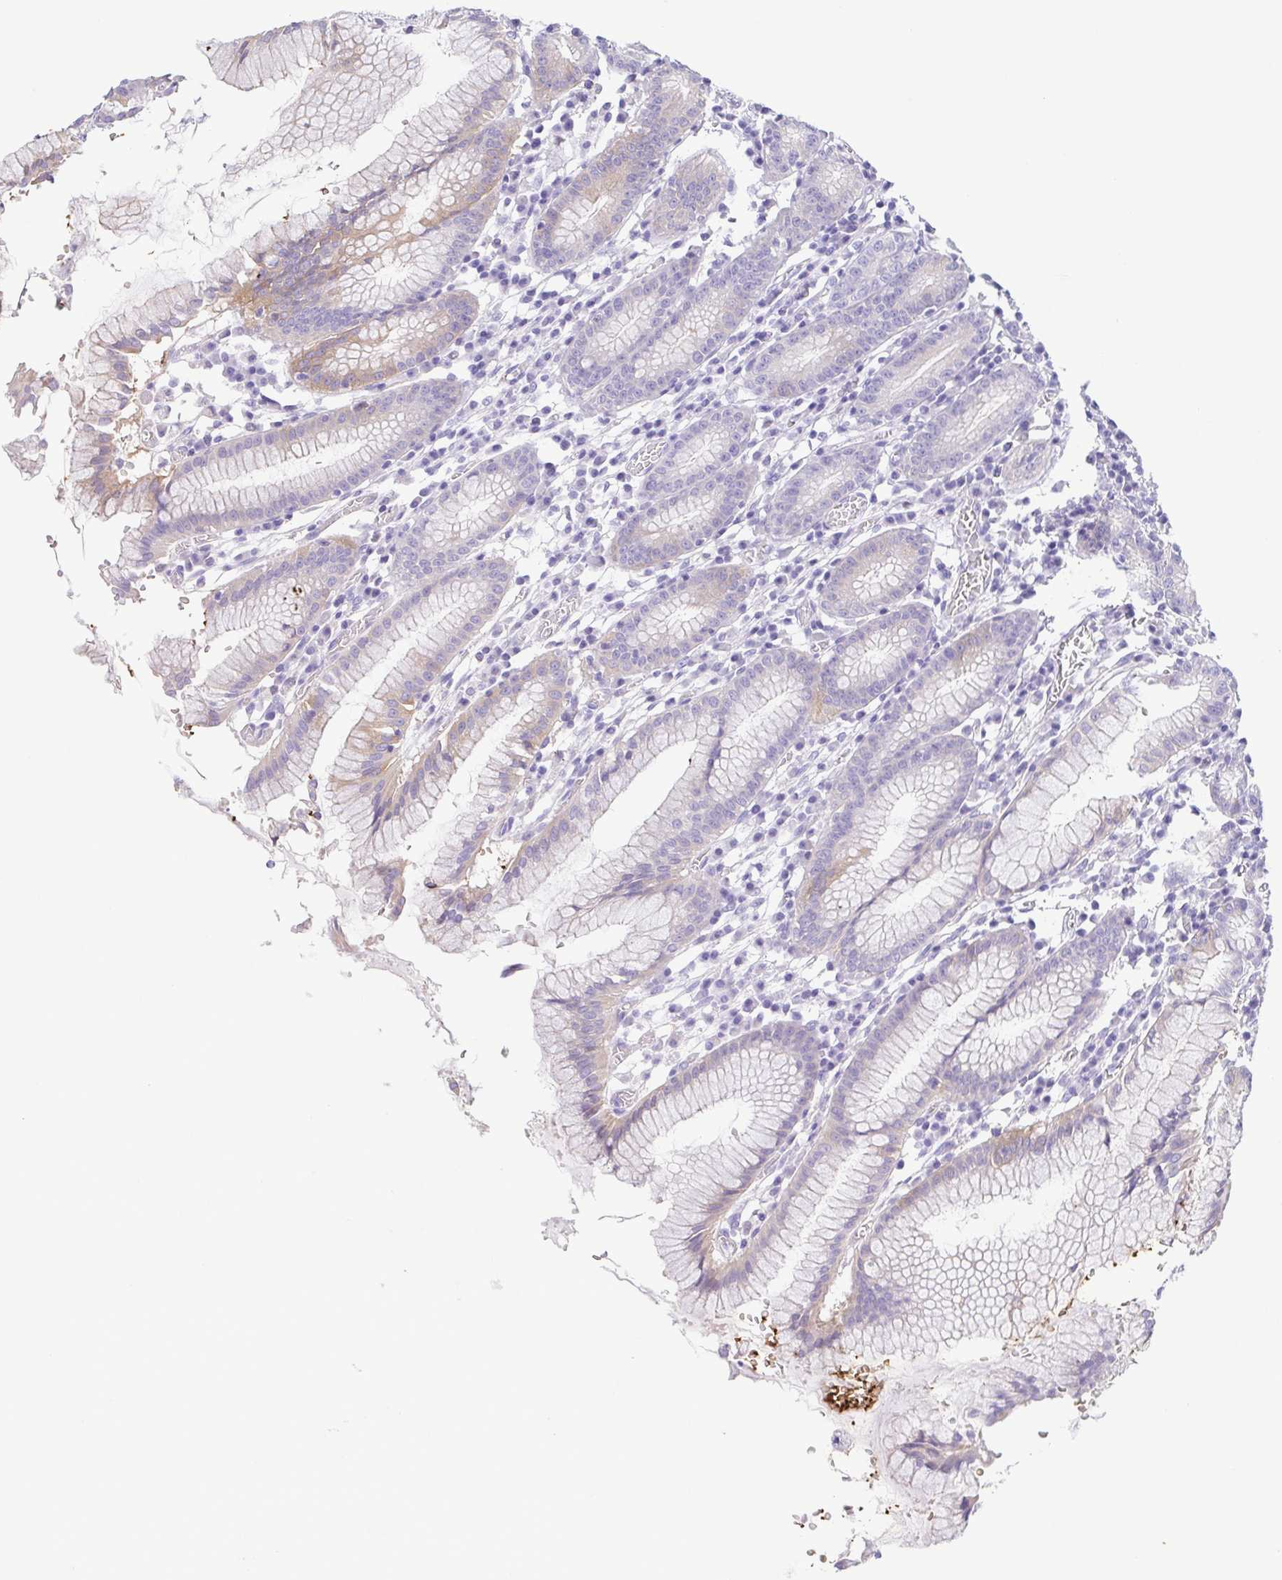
{"staining": {"intensity": "weak", "quantity": "<25%", "location": "cytoplasmic/membranous"}, "tissue": "stomach", "cell_type": "Glandular cells", "image_type": "normal", "snomed": [{"axis": "morphology", "description": "Normal tissue, NOS"}, {"axis": "topography", "description": "Stomach"}], "caption": "Protein analysis of normal stomach displays no significant expression in glandular cells.", "gene": "EPB42", "patient": {"sex": "male", "age": 55}}